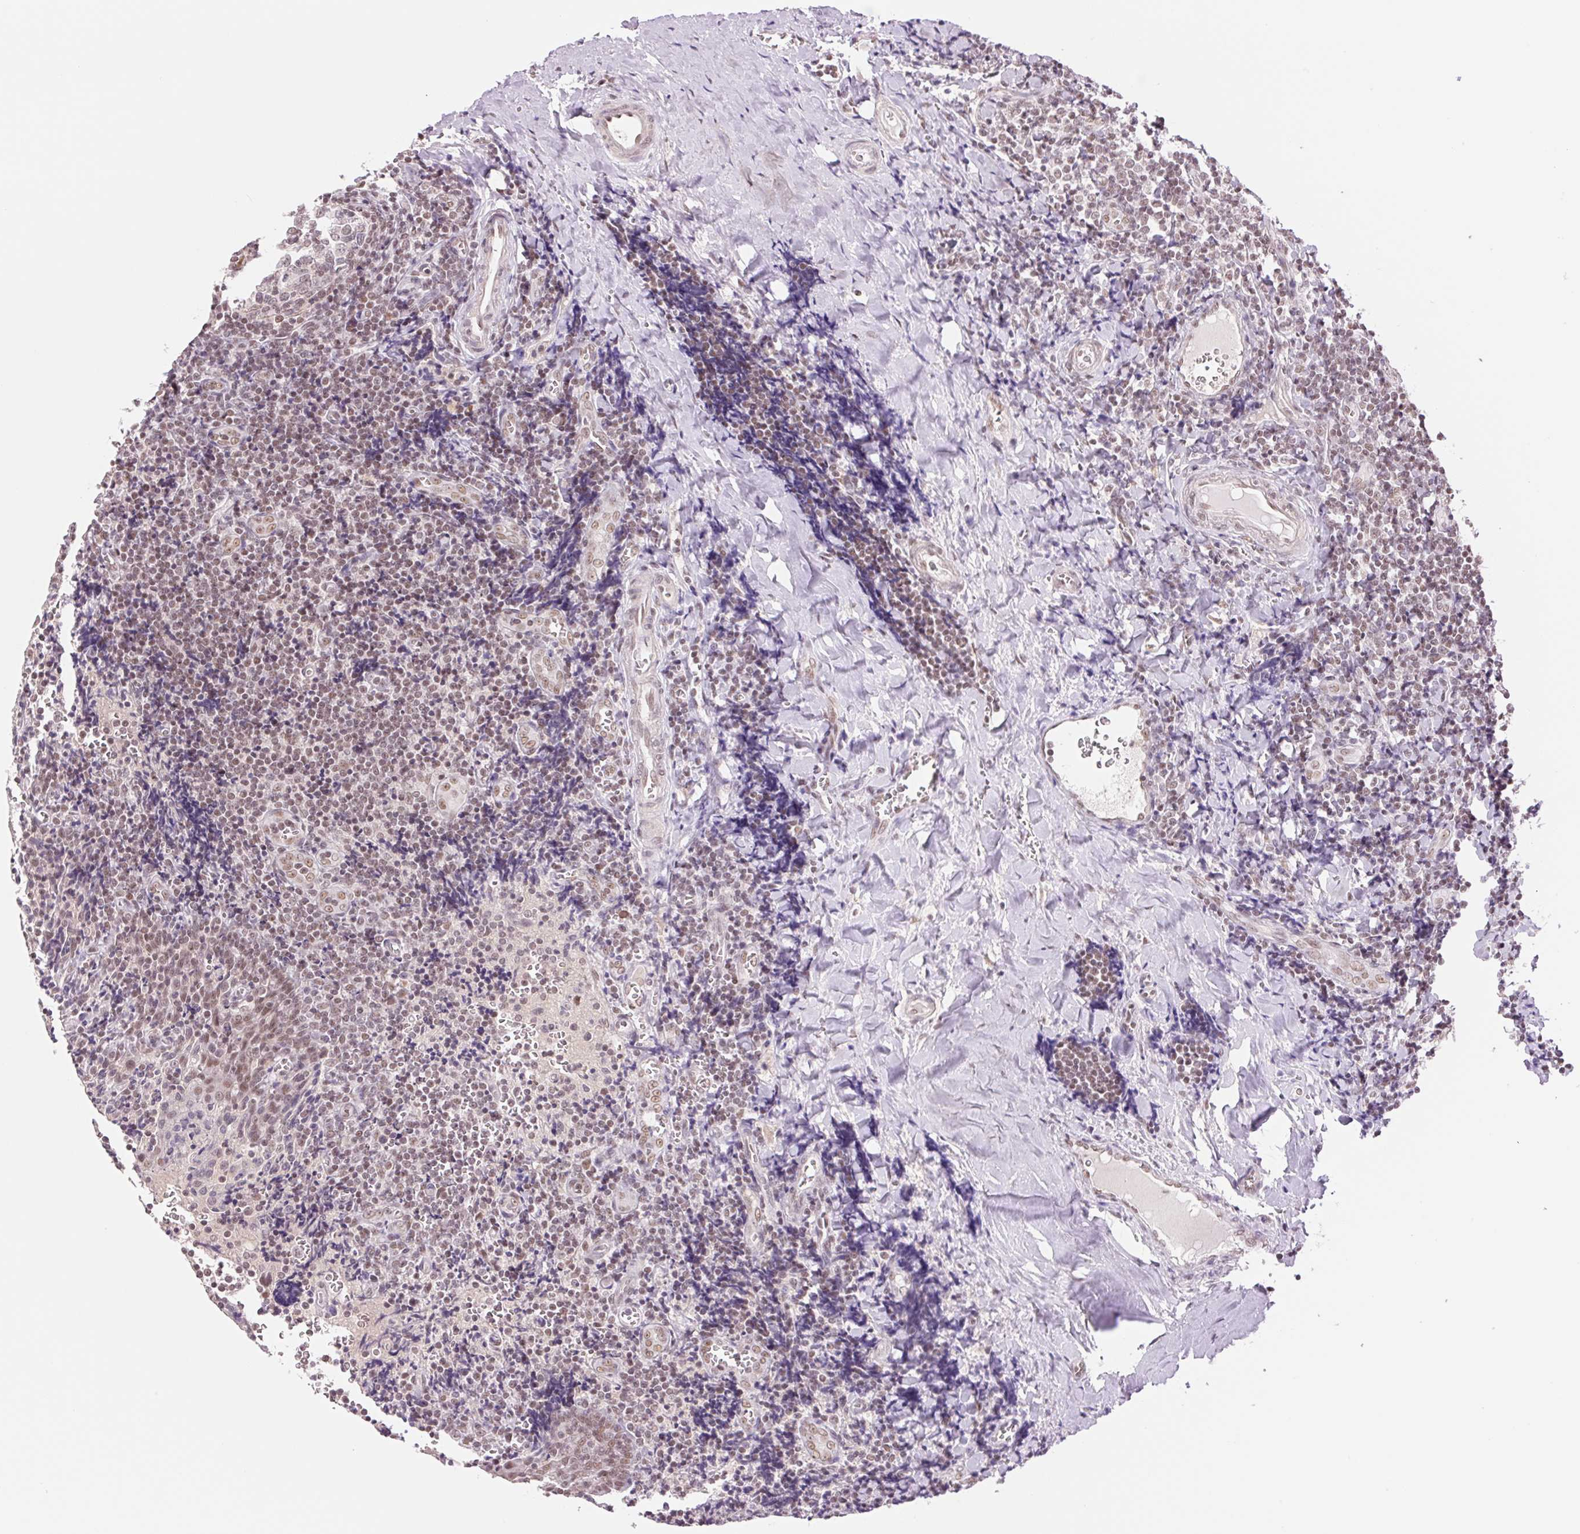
{"staining": {"intensity": "weak", "quantity": "<25%", "location": "nuclear"}, "tissue": "tonsil", "cell_type": "Germinal center cells", "image_type": "normal", "snomed": [{"axis": "morphology", "description": "Normal tissue, NOS"}, {"axis": "morphology", "description": "Inflammation, NOS"}, {"axis": "topography", "description": "Tonsil"}], "caption": "The immunohistochemistry histopathology image has no significant expression in germinal center cells of tonsil. The staining was performed using DAB to visualize the protein expression in brown, while the nuclei were stained in blue with hematoxylin (Magnification: 20x).", "gene": "RPRD1B", "patient": {"sex": "female", "age": 31}}